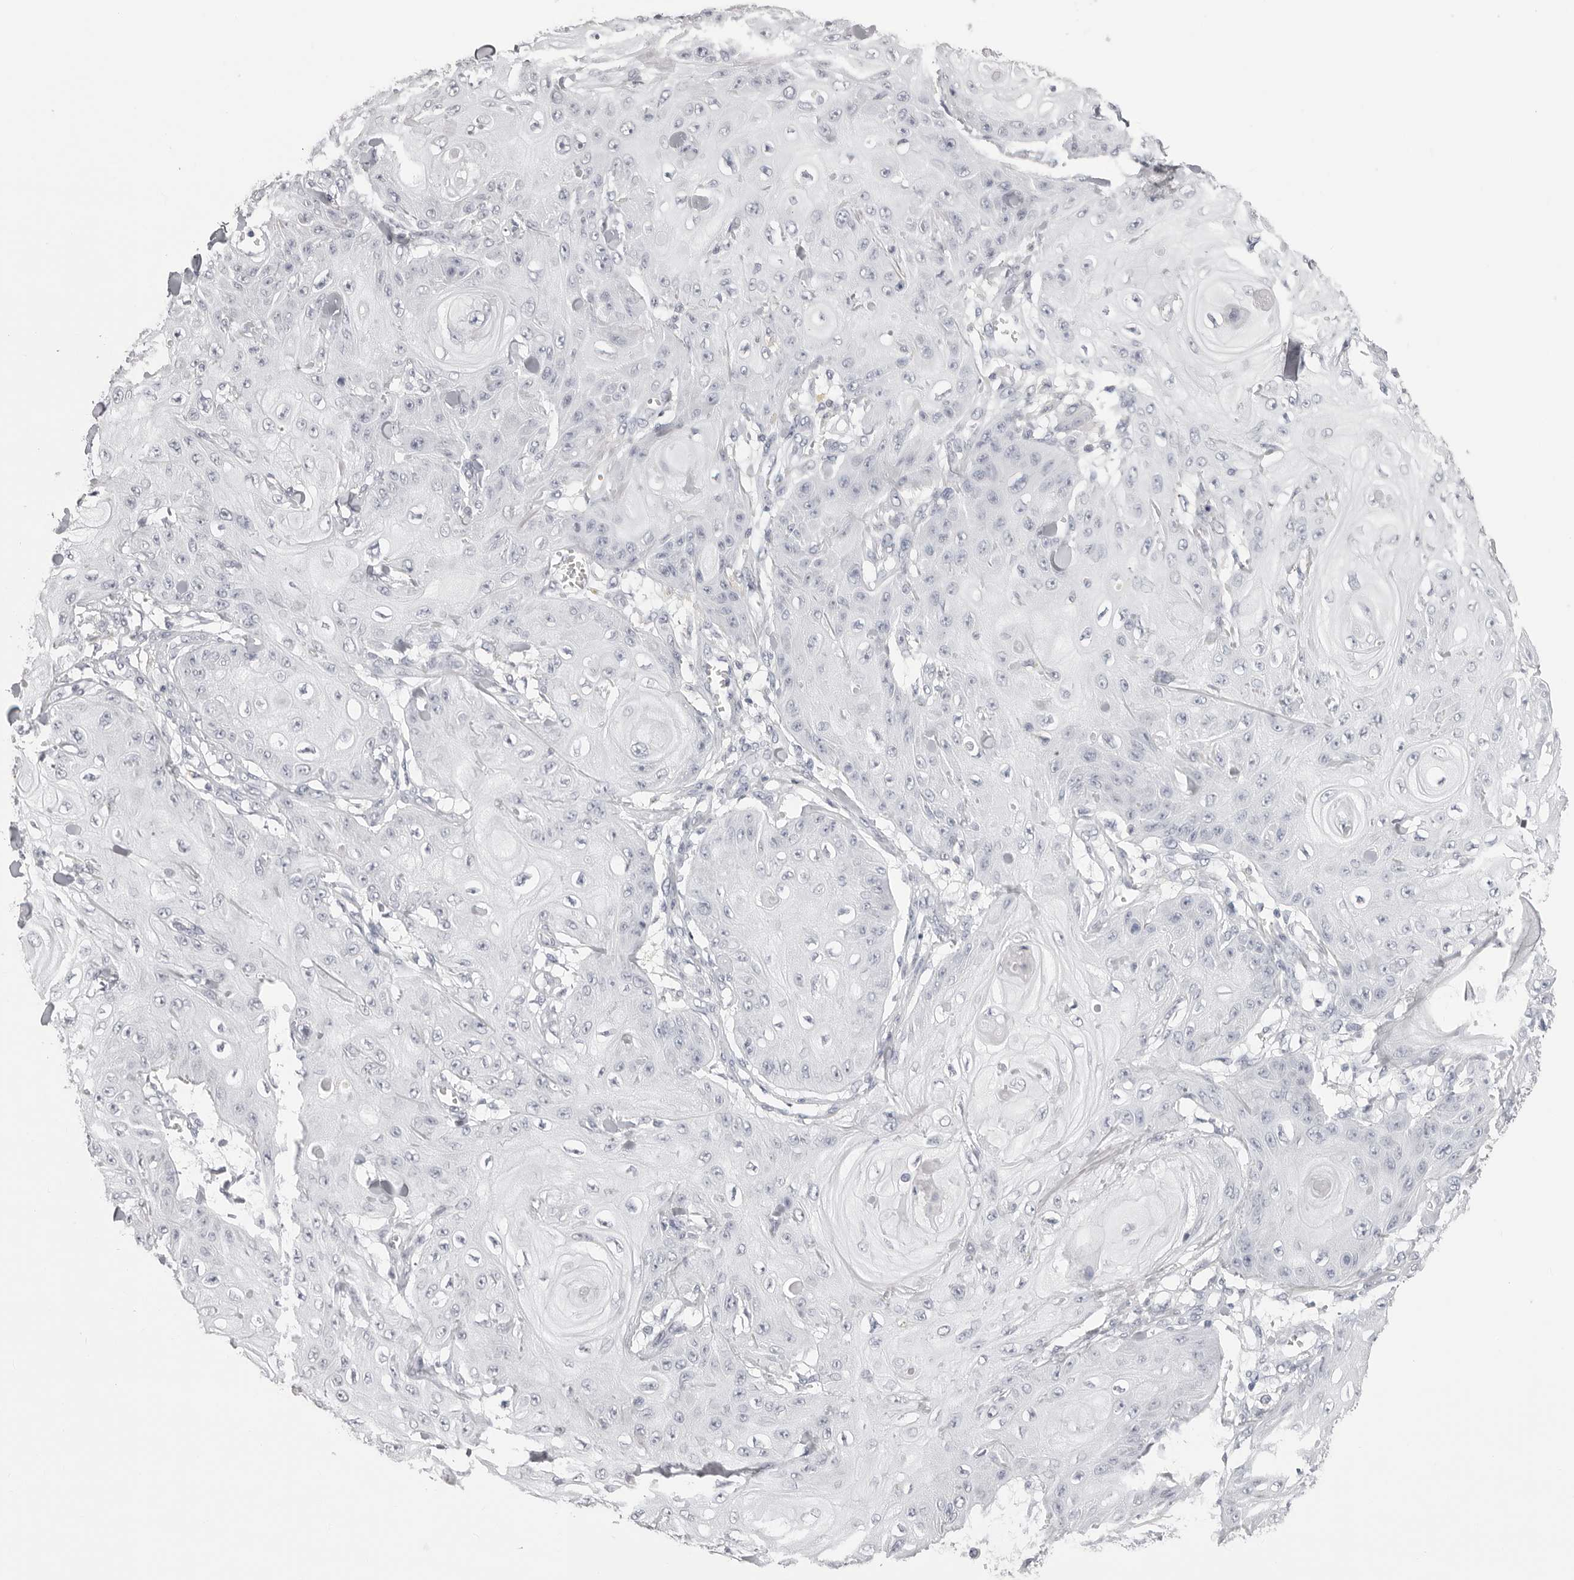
{"staining": {"intensity": "negative", "quantity": "none", "location": "none"}, "tissue": "skin cancer", "cell_type": "Tumor cells", "image_type": "cancer", "snomed": [{"axis": "morphology", "description": "Squamous cell carcinoma, NOS"}, {"axis": "topography", "description": "Skin"}], "caption": "Micrograph shows no significant protein positivity in tumor cells of squamous cell carcinoma (skin).", "gene": "CST1", "patient": {"sex": "male", "age": 74}}